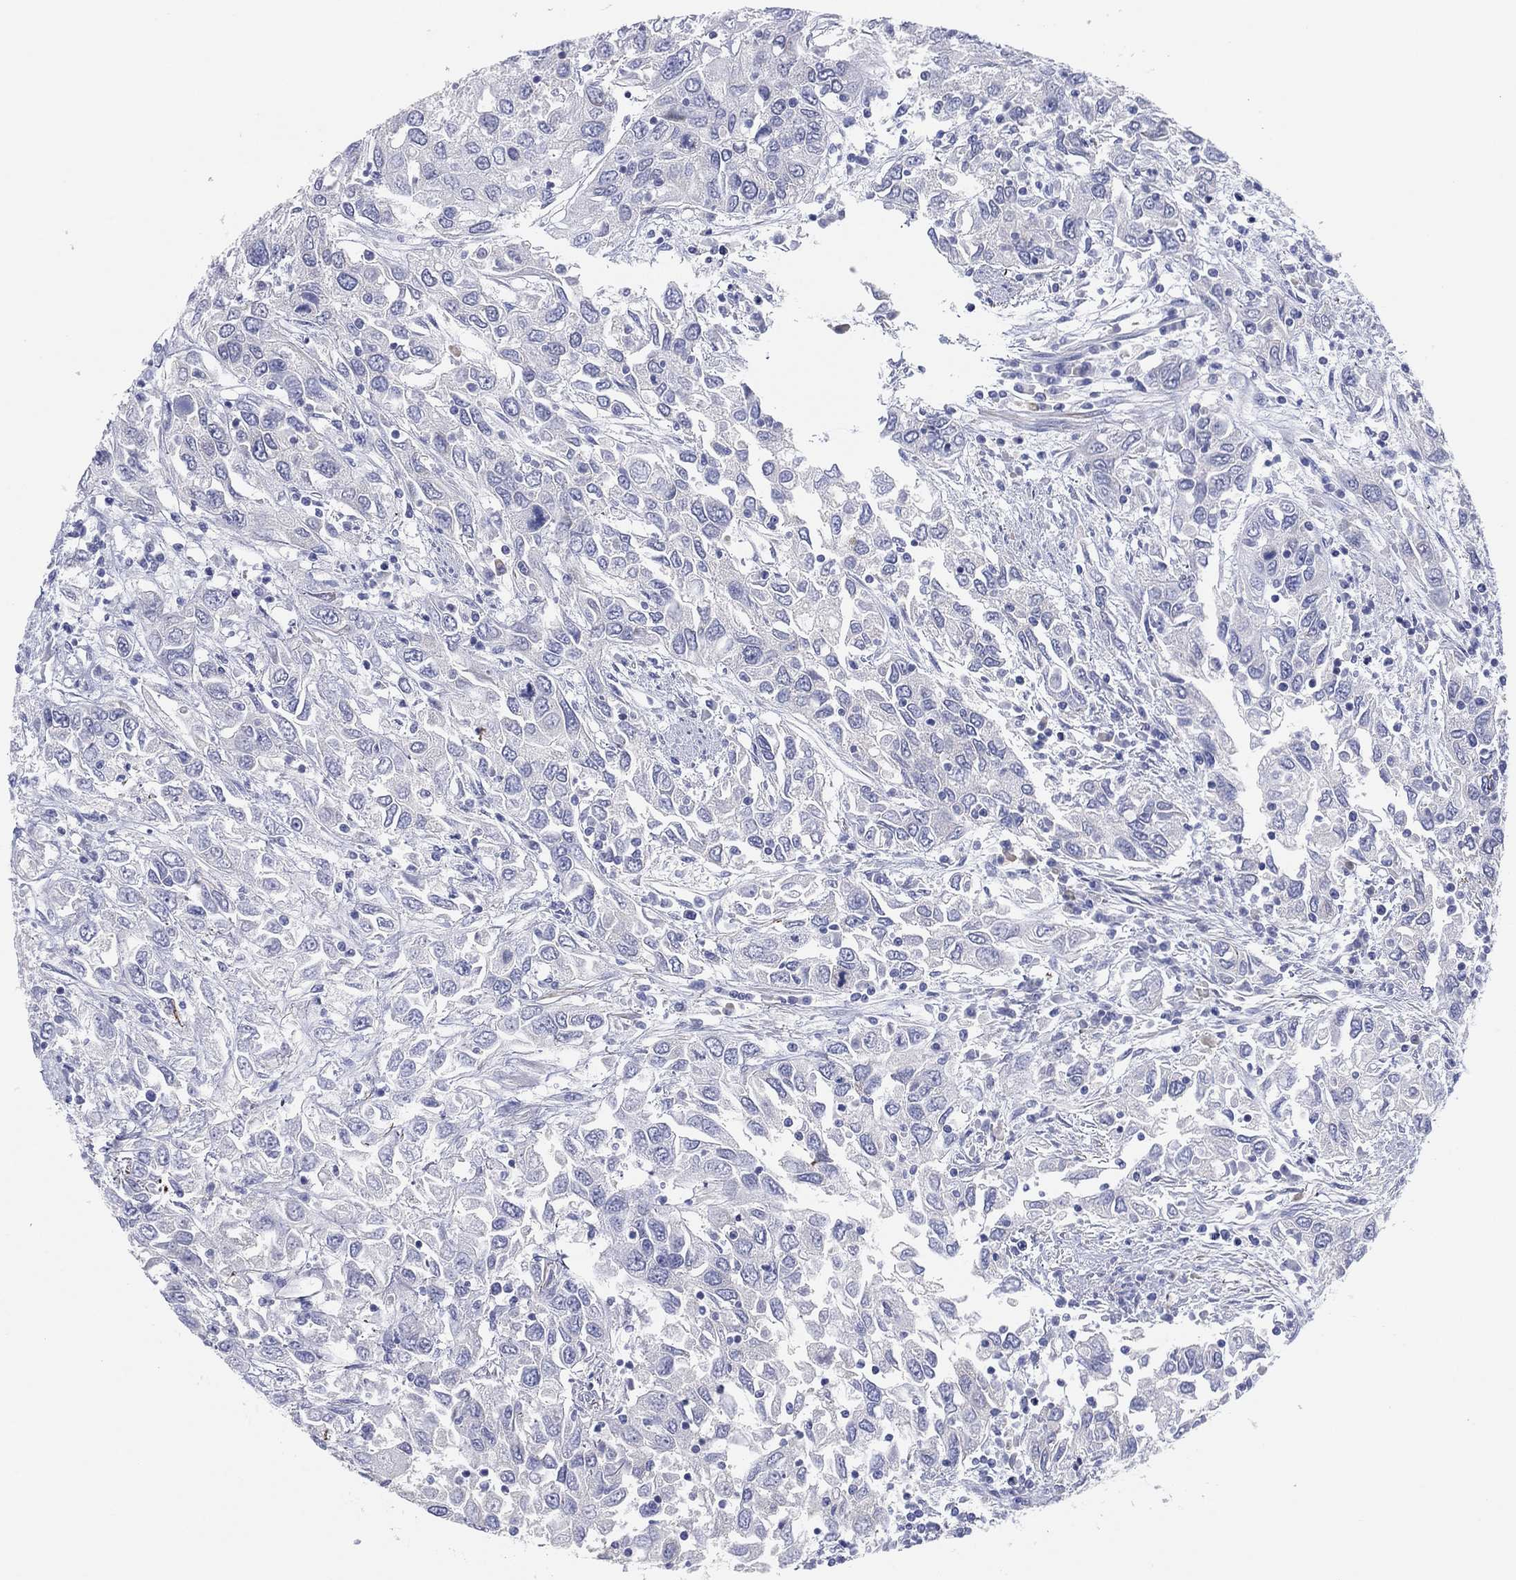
{"staining": {"intensity": "negative", "quantity": "none", "location": "none"}, "tissue": "urothelial cancer", "cell_type": "Tumor cells", "image_type": "cancer", "snomed": [{"axis": "morphology", "description": "Urothelial carcinoma, High grade"}, {"axis": "topography", "description": "Urinary bladder"}], "caption": "High-grade urothelial carcinoma was stained to show a protein in brown. There is no significant staining in tumor cells.", "gene": "HEATR4", "patient": {"sex": "male", "age": 76}}